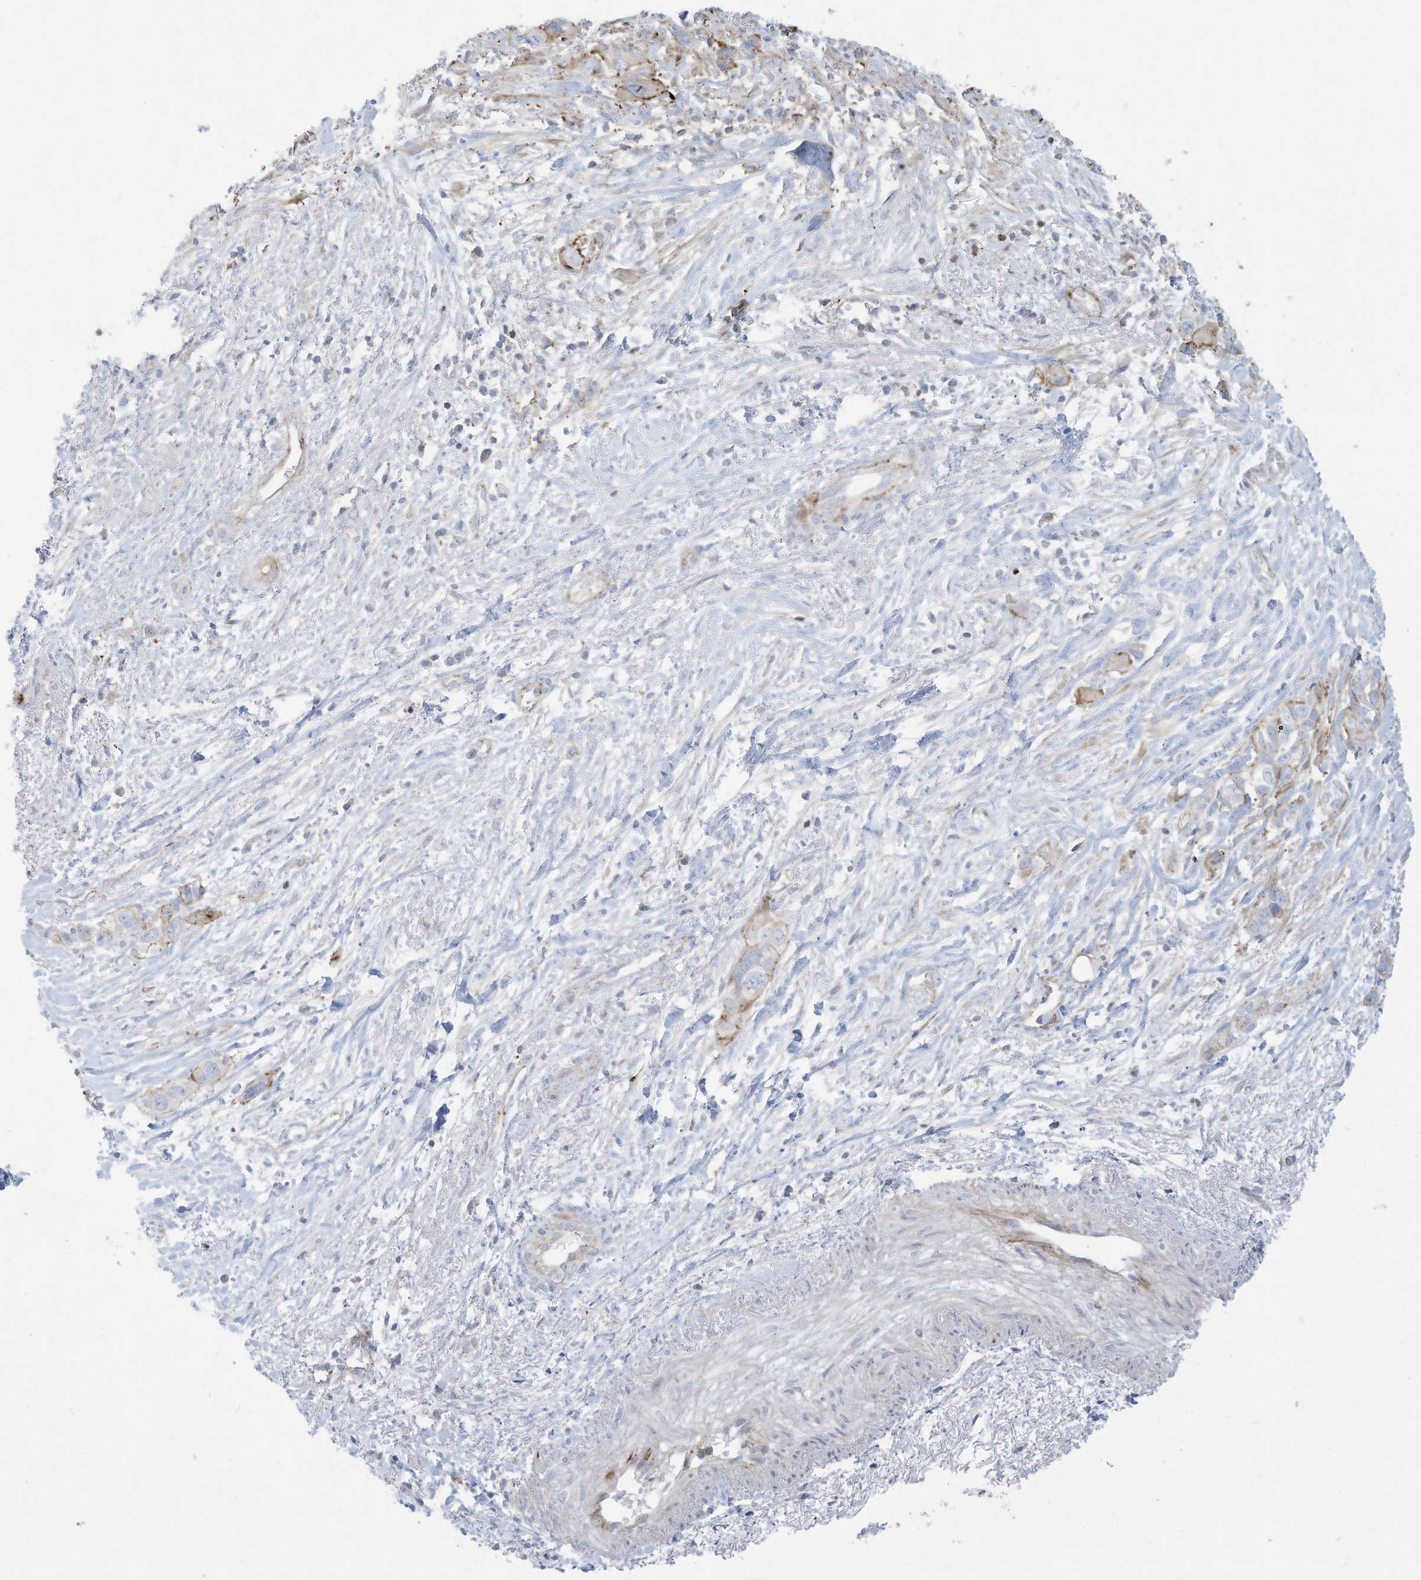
{"staining": {"intensity": "moderate", "quantity": "<25%", "location": "cytoplasmic/membranous"}, "tissue": "liver cancer", "cell_type": "Tumor cells", "image_type": "cancer", "snomed": [{"axis": "morphology", "description": "Cholangiocarcinoma"}, {"axis": "topography", "description": "Liver"}], "caption": "Immunohistochemistry image of human liver cholangiocarcinoma stained for a protein (brown), which shows low levels of moderate cytoplasmic/membranous positivity in approximately <25% of tumor cells.", "gene": "THNSL2", "patient": {"sex": "female", "age": 79}}